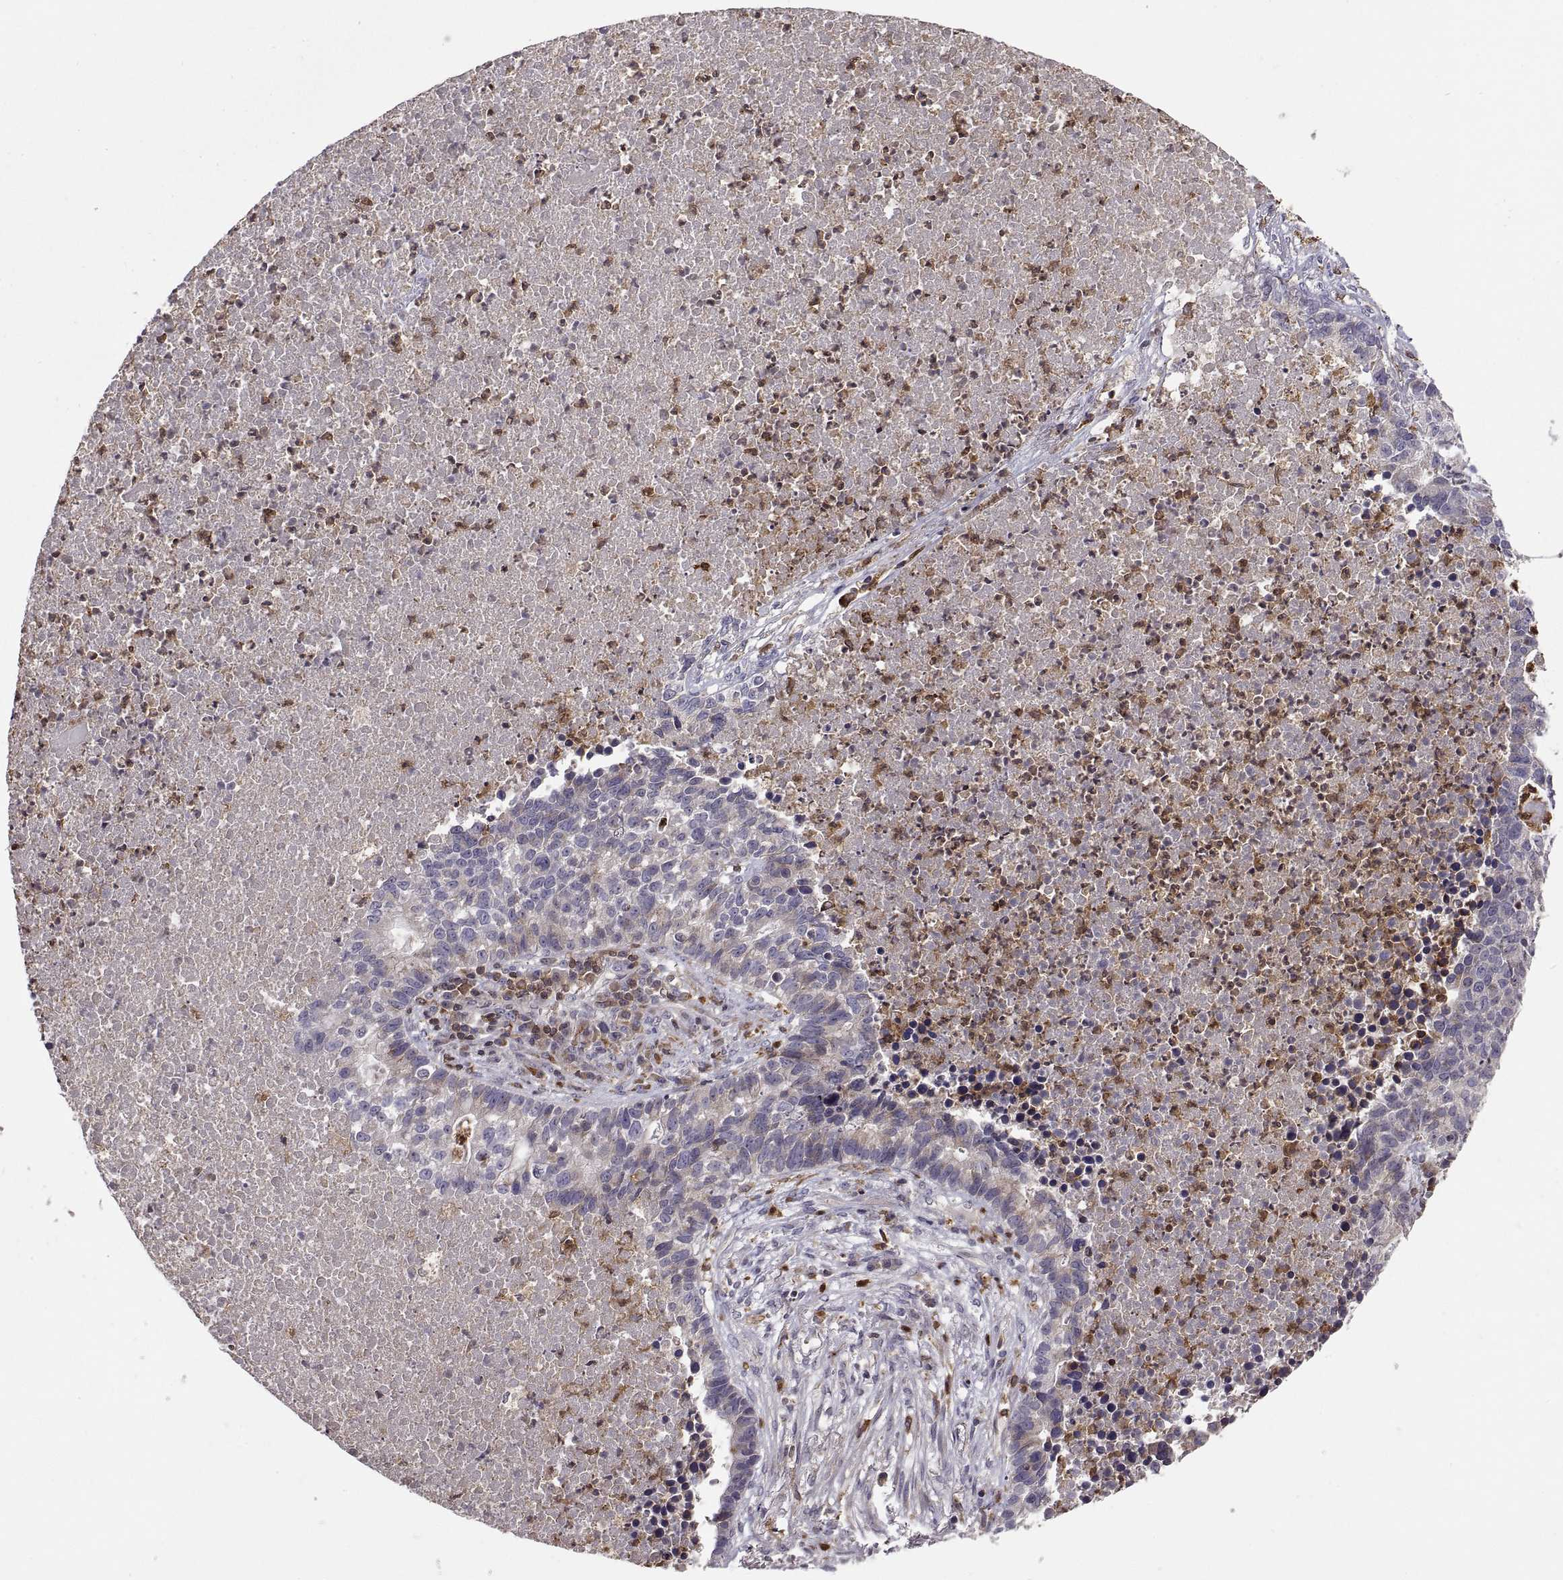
{"staining": {"intensity": "weak", "quantity": "<25%", "location": "cytoplasmic/membranous"}, "tissue": "lung cancer", "cell_type": "Tumor cells", "image_type": "cancer", "snomed": [{"axis": "morphology", "description": "Adenocarcinoma, NOS"}, {"axis": "topography", "description": "Lung"}], "caption": "Immunohistochemistry (IHC) histopathology image of lung cancer (adenocarcinoma) stained for a protein (brown), which reveals no positivity in tumor cells.", "gene": "ACAP1", "patient": {"sex": "male", "age": 57}}